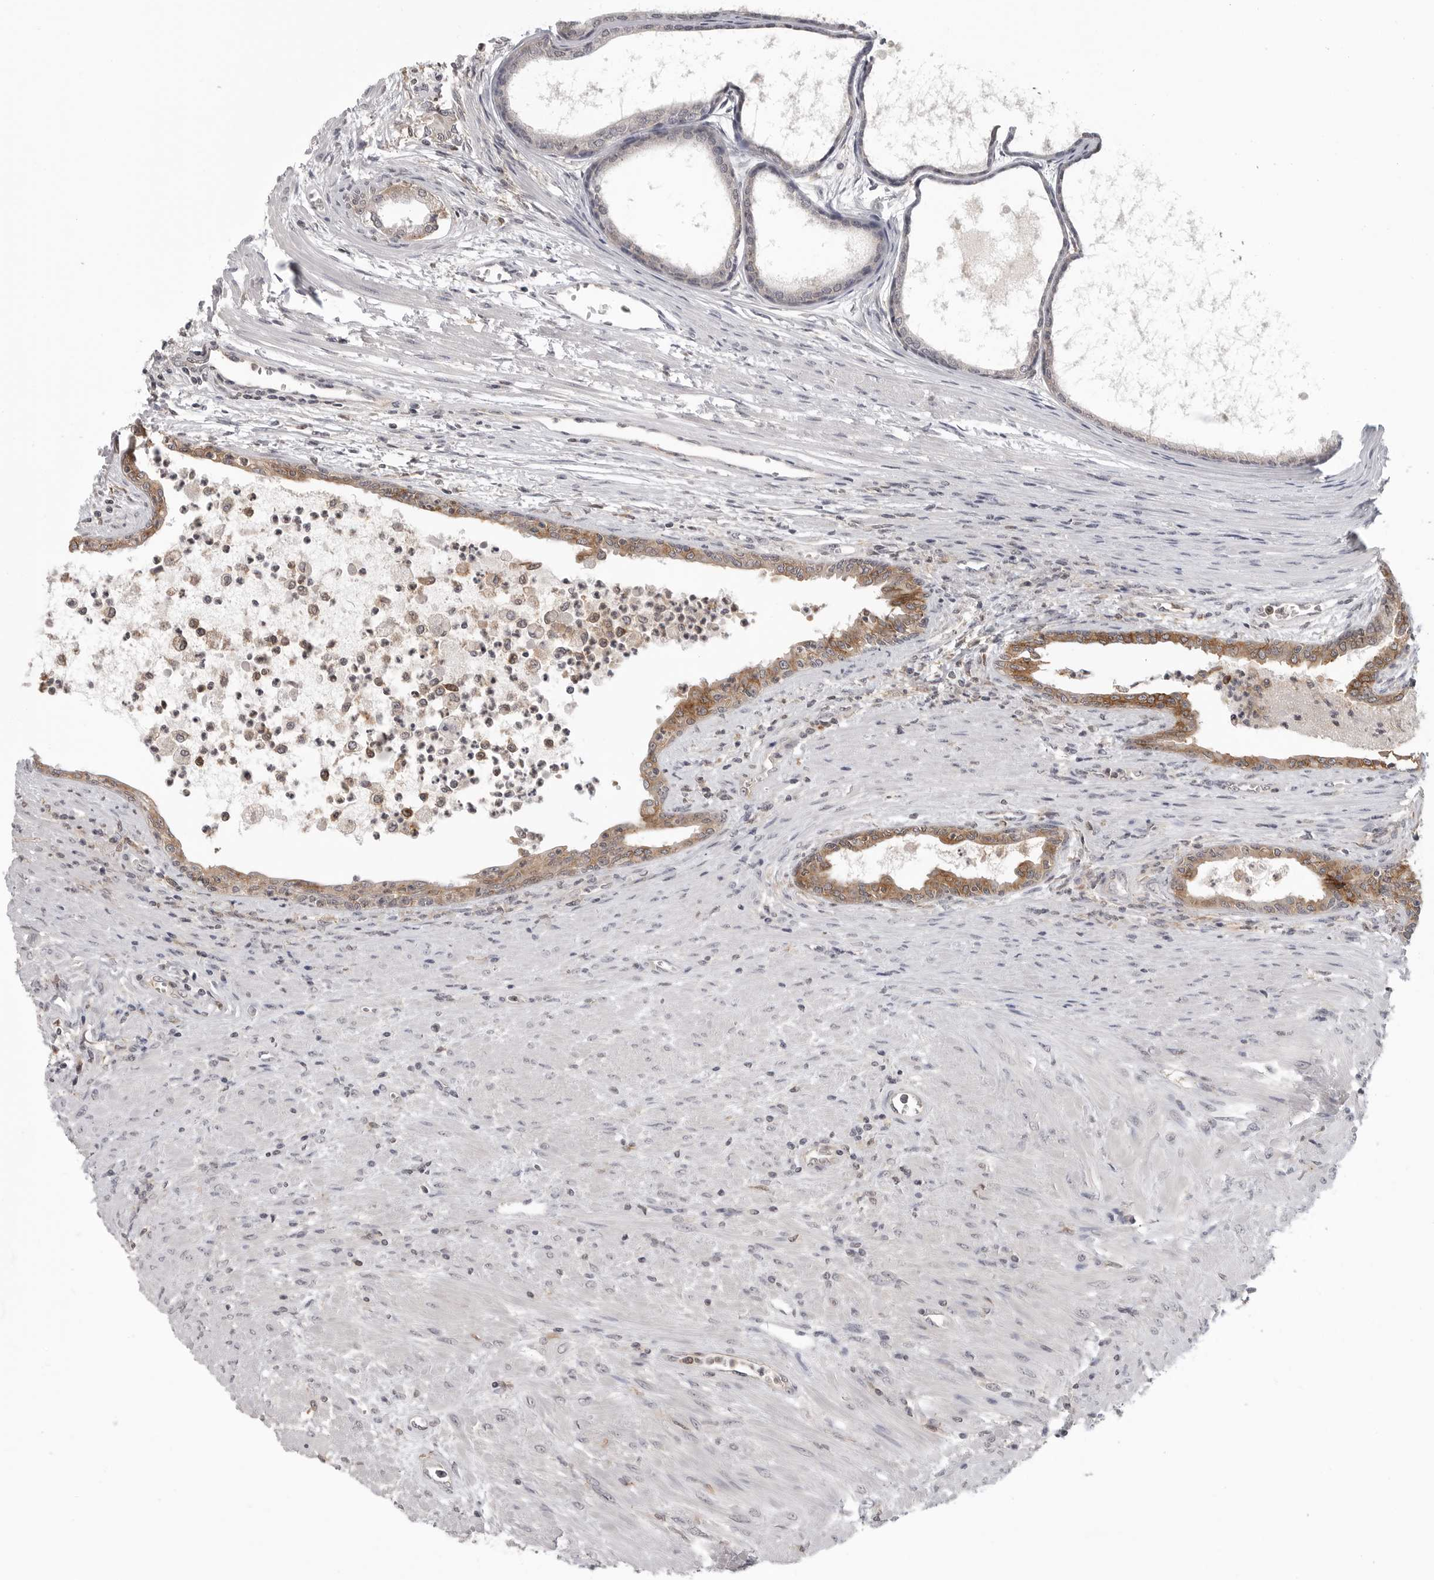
{"staining": {"intensity": "moderate", "quantity": "25%-75%", "location": "cytoplasmic/membranous"}, "tissue": "prostate cancer", "cell_type": "Tumor cells", "image_type": "cancer", "snomed": [{"axis": "morphology", "description": "Normal tissue, NOS"}, {"axis": "morphology", "description": "Adenocarcinoma, Low grade"}, {"axis": "topography", "description": "Prostate"}, {"axis": "topography", "description": "Peripheral nerve tissue"}], "caption": "Moderate cytoplasmic/membranous expression for a protein is appreciated in about 25%-75% of tumor cells of prostate cancer (adenocarcinoma (low-grade)) using immunohistochemistry.", "gene": "IFNGR1", "patient": {"sex": "male", "age": 71}}